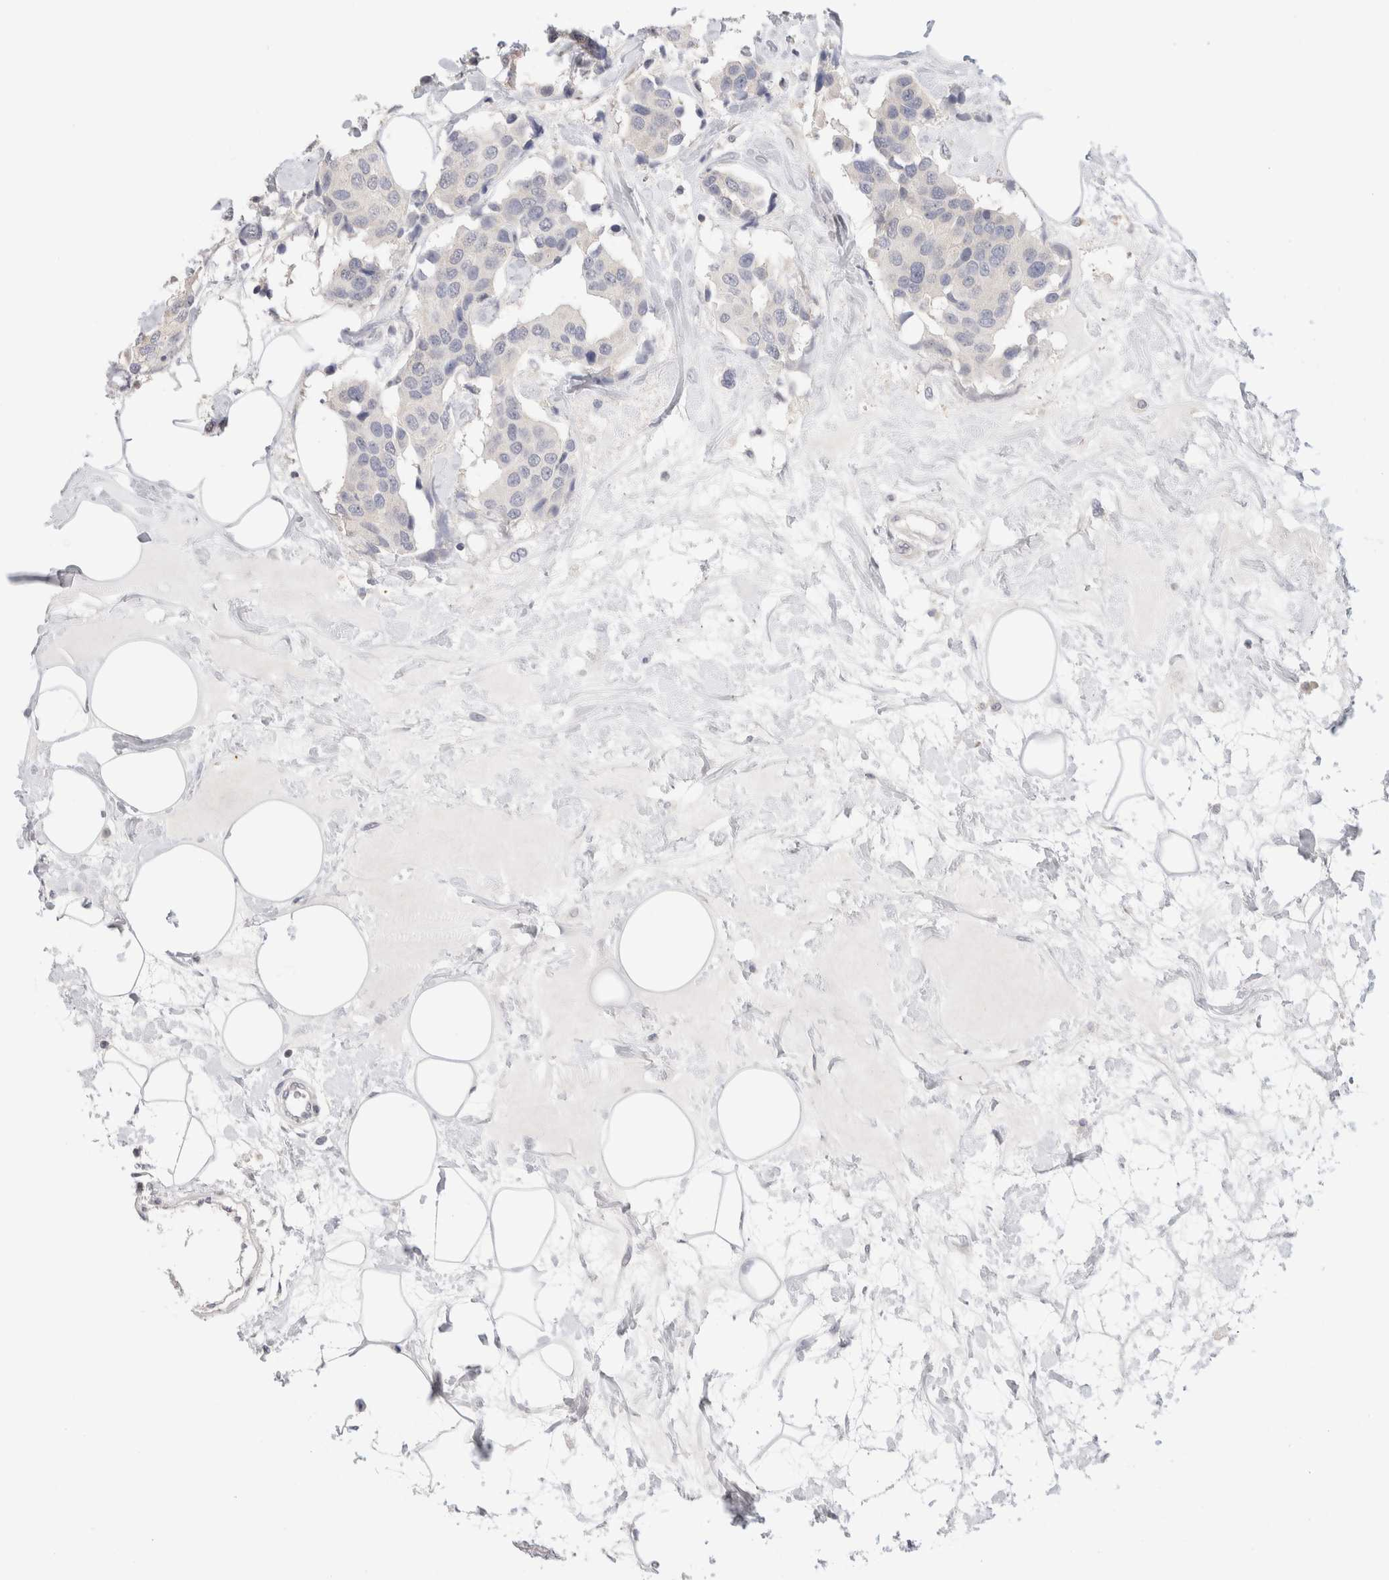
{"staining": {"intensity": "negative", "quantity": "none", "location": "none"}, "tissue": "breast cancer", "cell_type": "Tumor cells", "image_type": "cancer", "snomed": [{"axis": "morphology", "description": "Normal tissue, NOS"}, {"axis": "morphology", "description": "Duct carcinoma"}, {"axis": "topography", "description": "Breast"}], "caption": "Image shows no significant protein positivity in tumor cells of invasive ductal carcinoma (breast). Nuclei are stained in blue.", "gene": "CHRM4", "patient": {"sex": "female", "age": 39}}